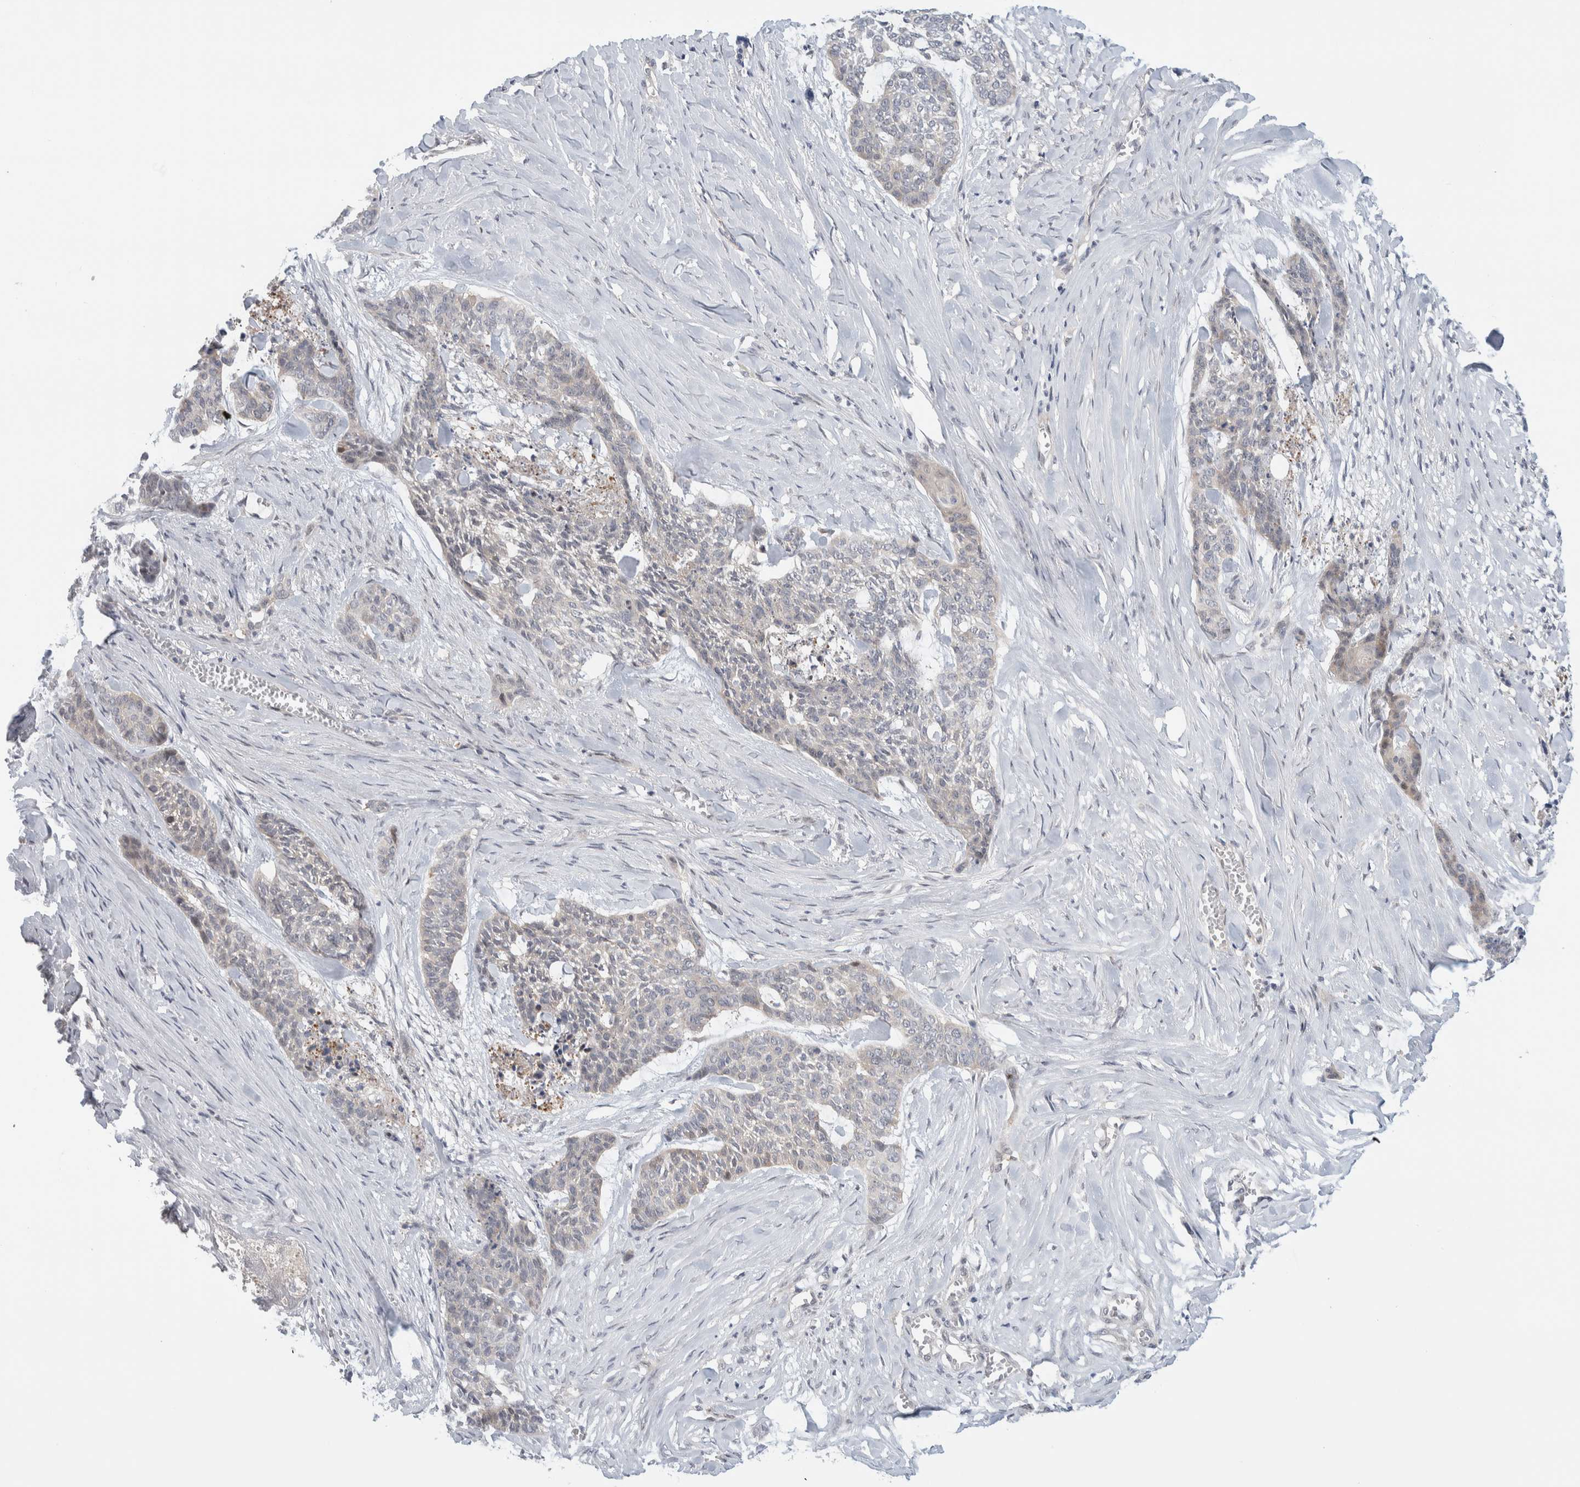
{"staining": {"intensity": "negative", "quantity": "none", "location": "none"}, "tissue": "skin cancer", "cell_type": "Tumor cells", "image_type": "cancer", "snomed": [{"axis": "morphology", "description": "Basal cell carcinoma"}, {"axis": "topography", "description": "Skin"}], "caption": "High magnification brightfield microscopy of basal cell carcinoma (skin) stained with DAB (3,3'-diaminobenzidine) (brown) and counterstained with hematoxylin (blue): tumor cells show no significant positivity.", "gene": "NCR3LG1", "patient": {"sex": "female", "age": 64}}